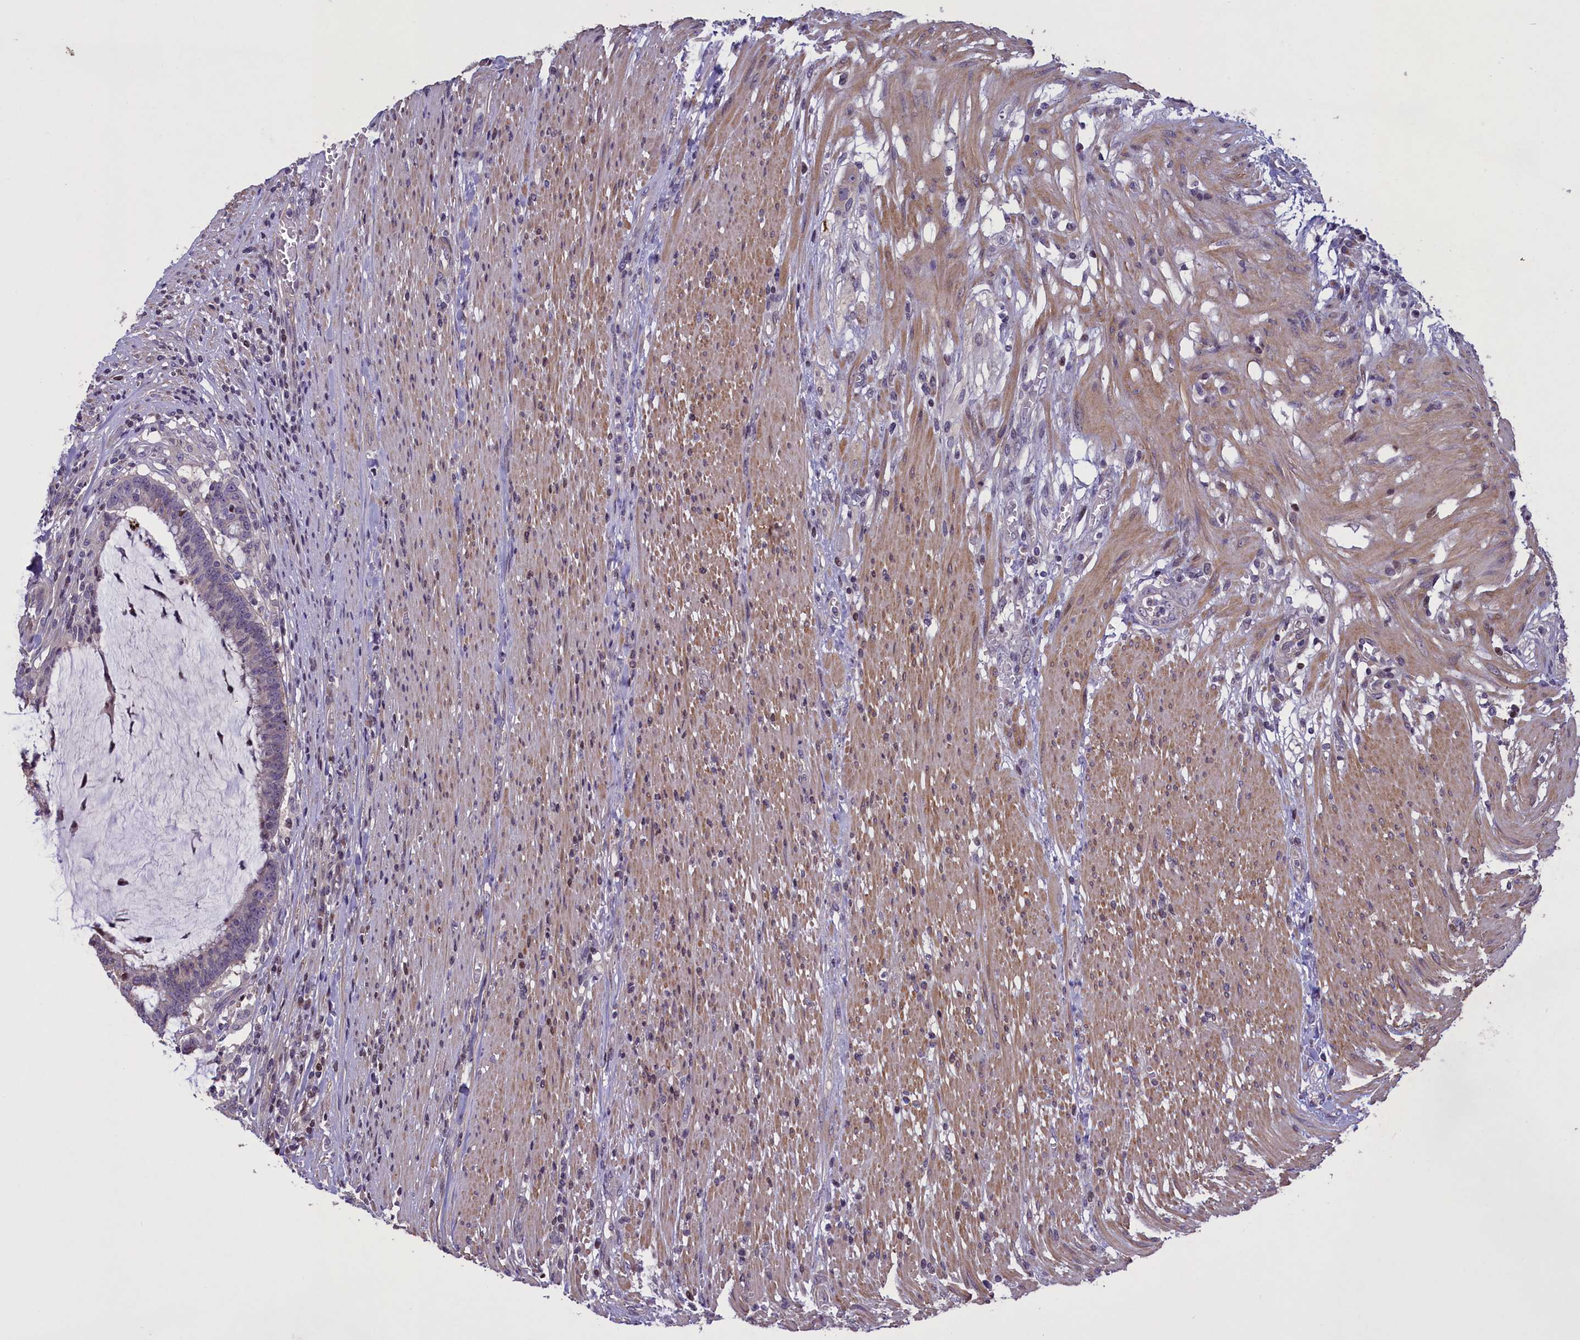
{"staining": {"intensity": "negative", "quantity": "none", "location": "none"}, "tissue": "colorectal cancer", "cell_type": "Tumor cells", "image_type": "cancer", "snomed": [{"axis": "morphology", "description": "Adenocarcinoma, NOS"}, {"axis": "topography", "description": "Rectum"}], "caption": "IHC of colorectal adenocarcinoma displays no staining in tumor cells.", "gene": "MAN2C1", "patient": {"sex": "female", "age": 77}}